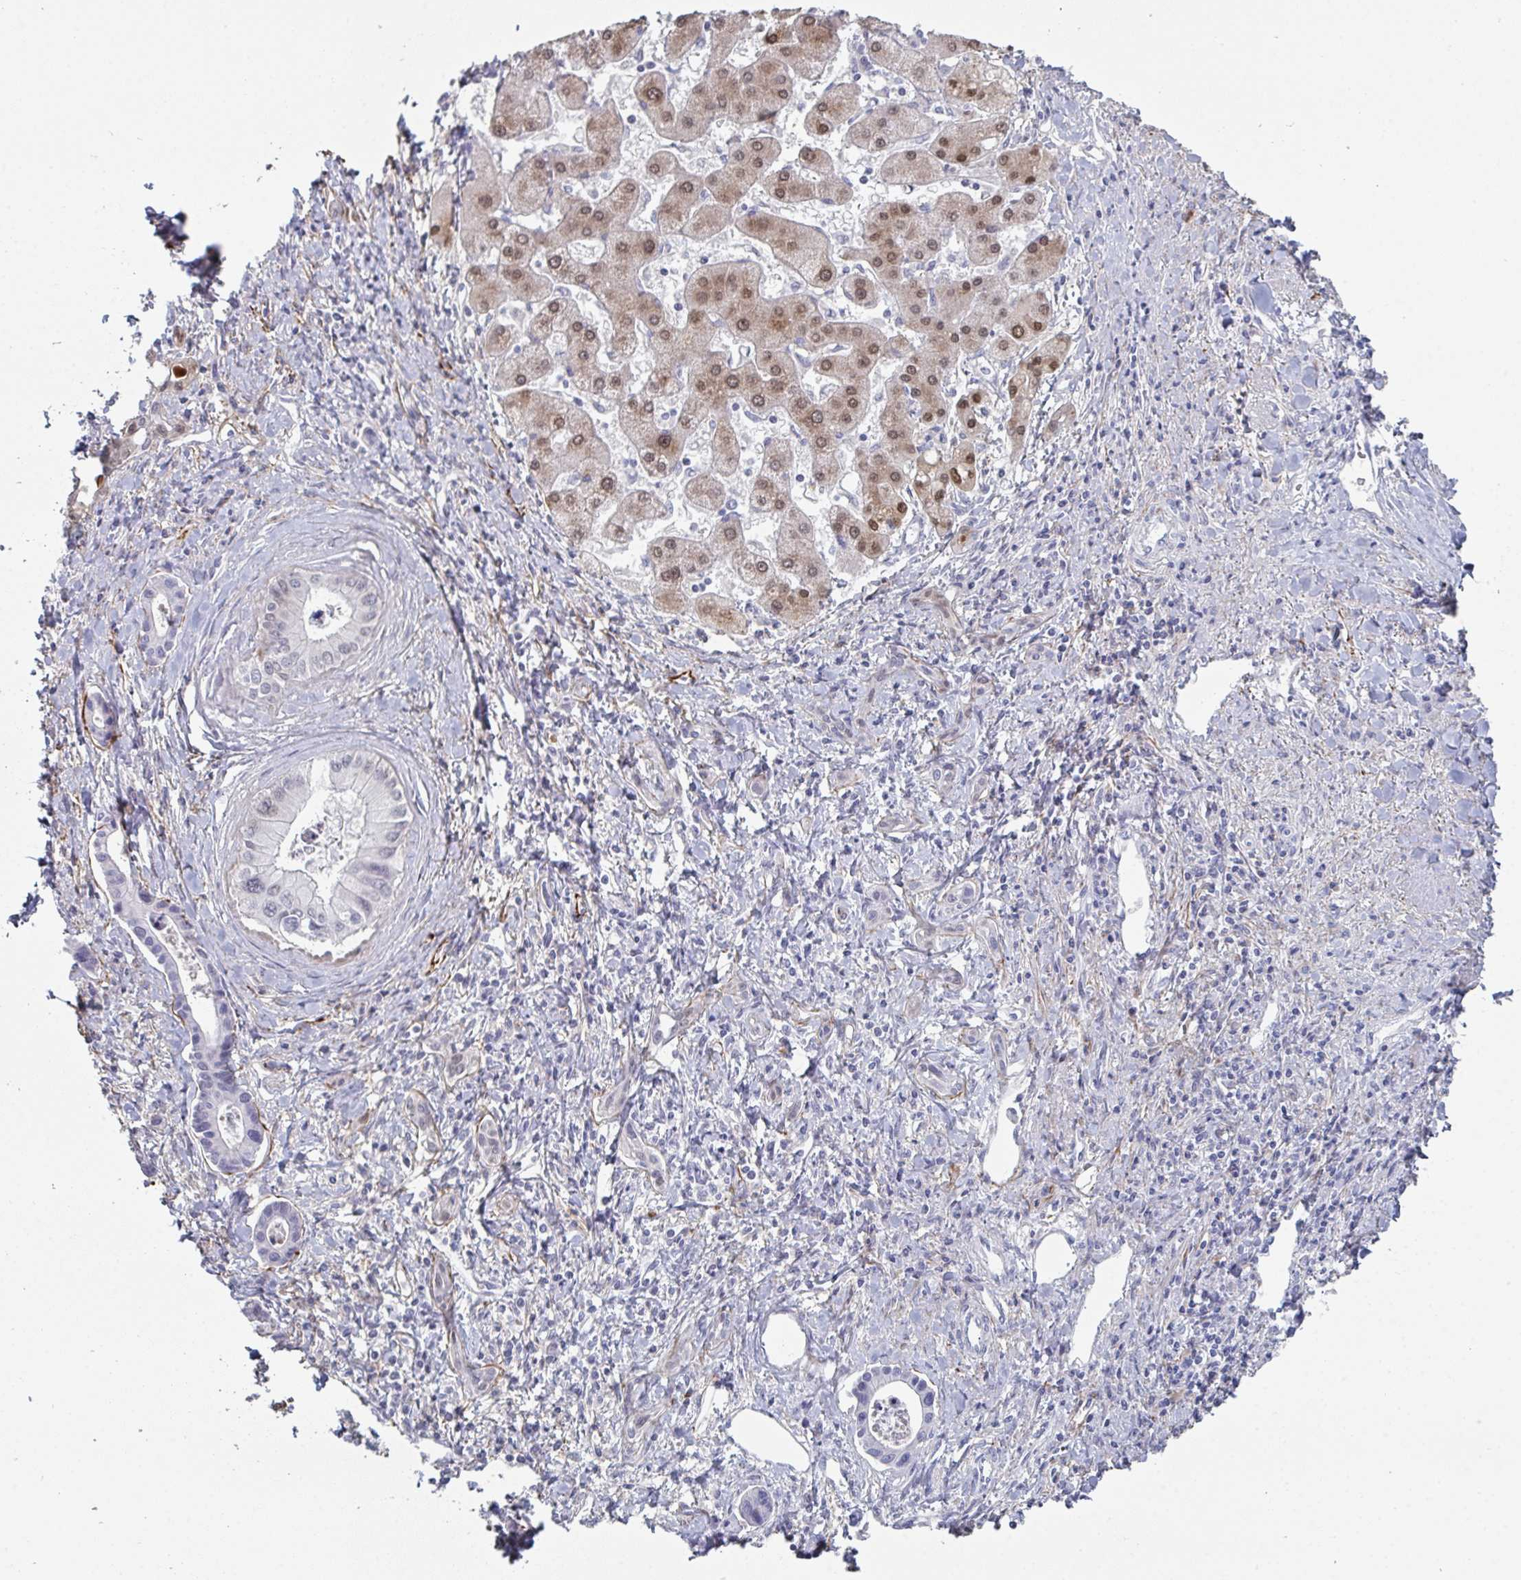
{"staining": {"intensity": "negative", "quantity": "none", "location": "none"}, "tissue": "liver cancer", "cell_type": "Tumor cells", "image_type": "cancer", "snomed": [{"axis": "morphology", "description": "Cholangiocarcinoma"}, {"axis": "topography", "description": "Liver"}], "caption": "The micrograph shows no staining of tumor cells in liver cancer (cholangiocarcinoma).", "gene": "A1CF", "patient": {"sex": "male", "age": 66}}